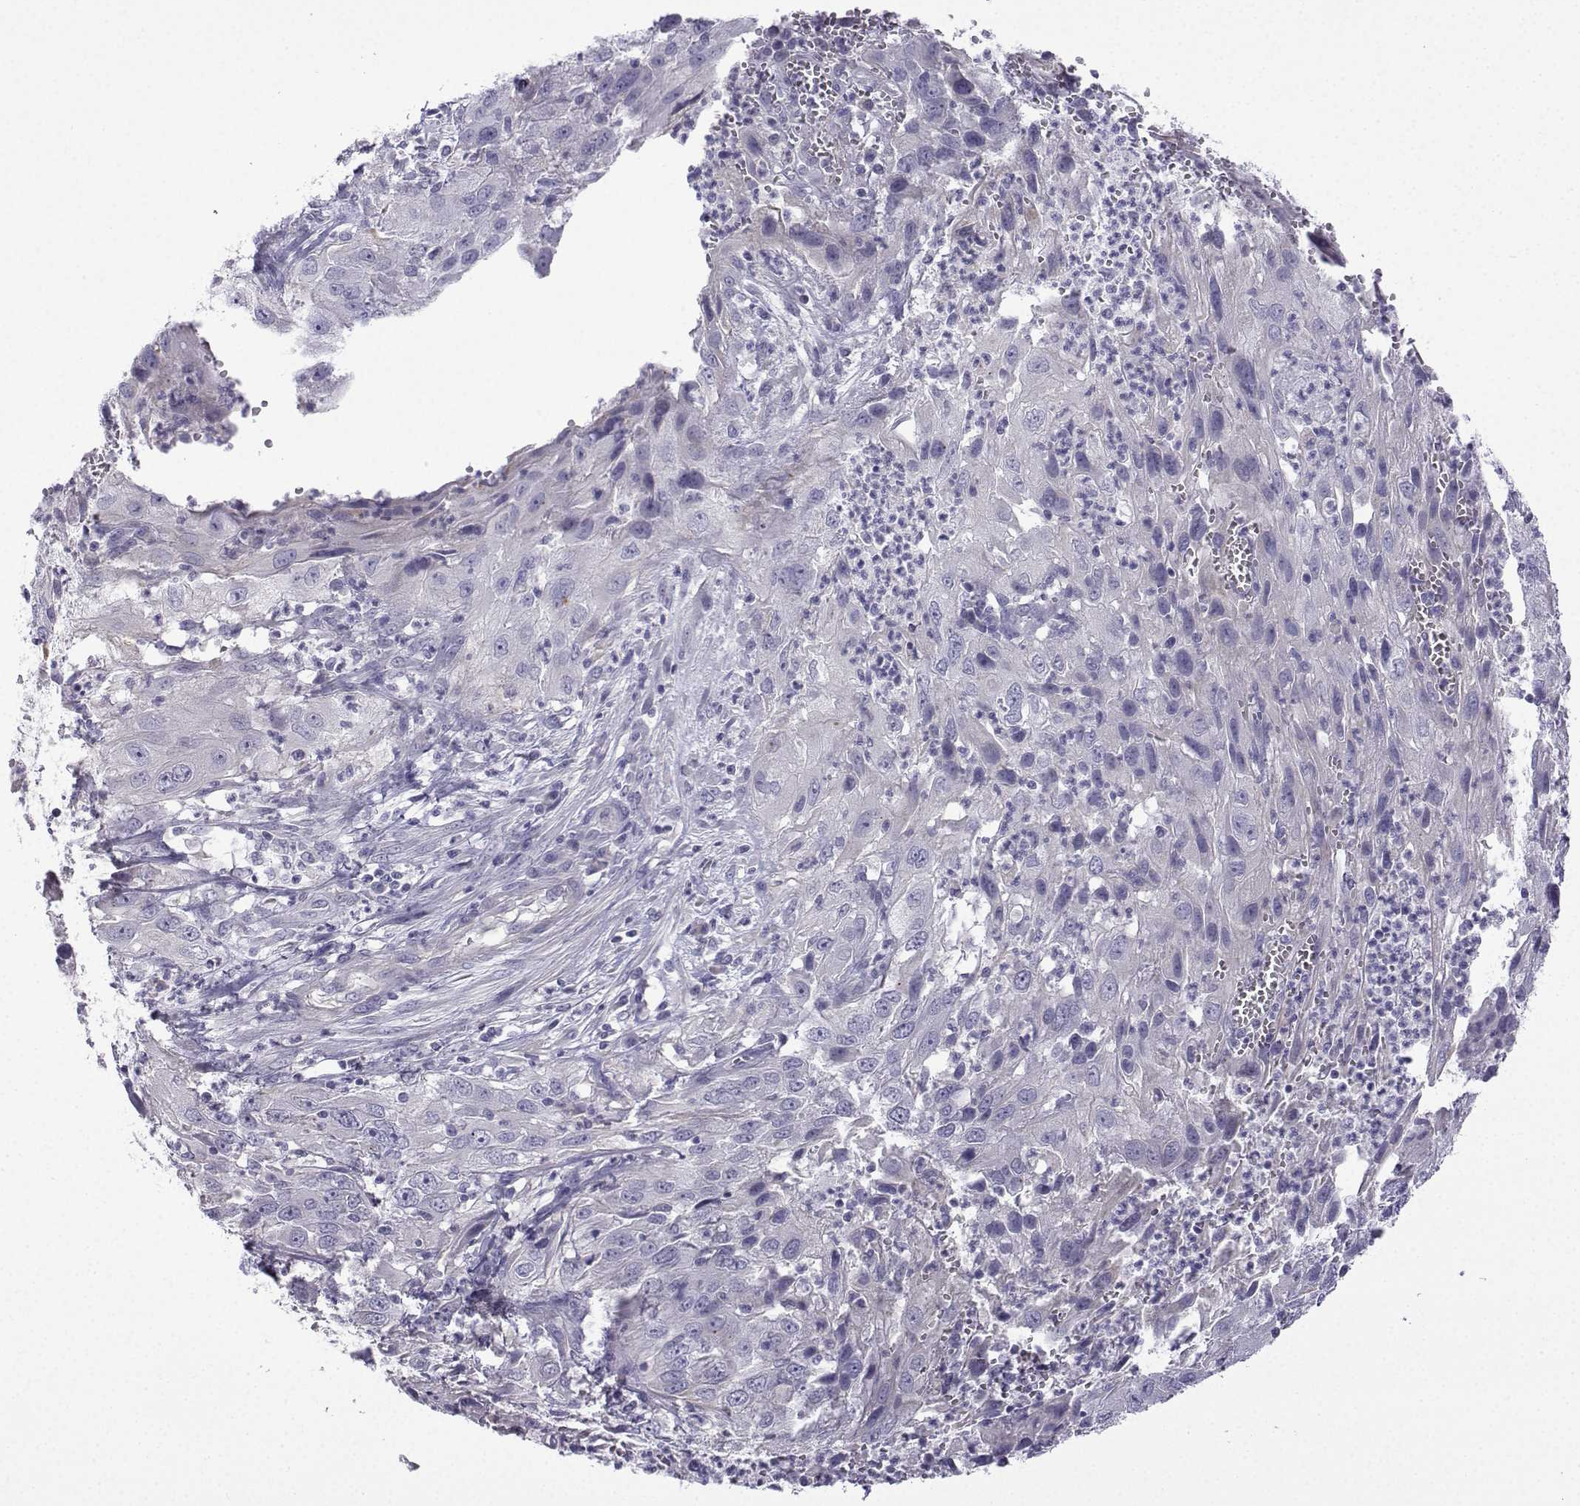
{"staining": {"intensity": "negative", "quantity": "none", "location": "none"}, "tissue": "cervical cancer", "cell_type": "Tumor cells", "image_type": "cancer", "snomed": [{"axis": "morphology", "description": "Squamous cell carcinoma, NOS"}, {"axis": "topography", "description": "Cervix"}], "caption": "A histopathology image of cervical squamous cell carcinoma stained for a protein shows no brown staining in tumor cells. (DAB (3,3'-diaminobenzidine) IHC visualized using brightfield microscopy, high magnification).", "gene": "SPACA7", "patient": {"sex": "female", "age": 32}}